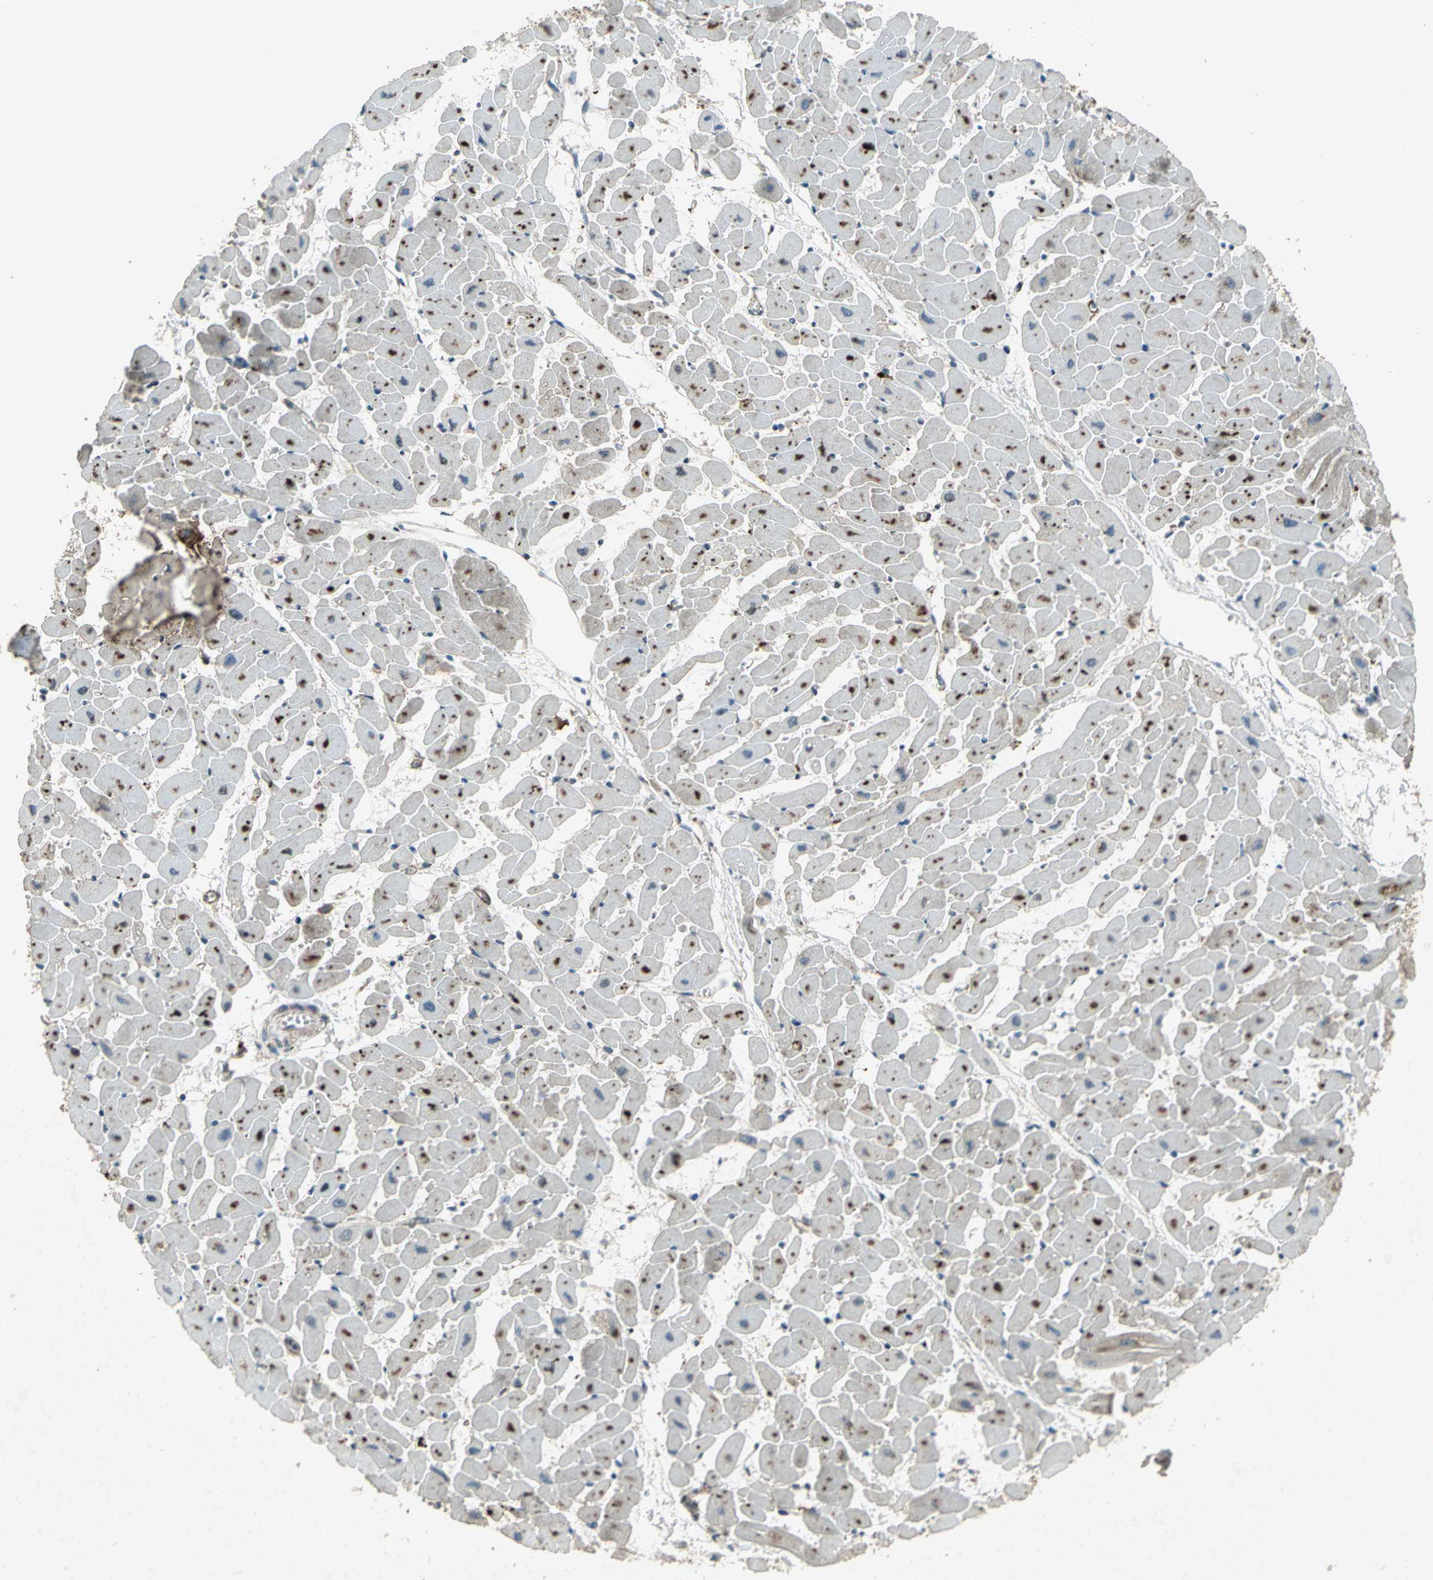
{"staining": {"intensity": "strong", "quantity": "25%-75%", "location": "cytoplasmic/membranous"}, "tissue": "heart muscle", "cell_type": "Cardiomyocytes", "image_type": "normal", "snomed": [{"axis": "morphology", "description": "Normal tissue, NOS"}, {"axis": "topography", "description": "Heart"}], "caption": "A brown stain shows strong cytoplasmic/membranous expression of a protein in cardiomyocytes of unremarkable human heart muscle.", "gene": "SEPTIN4", "patient": {"sex": "female", "age": 19}}